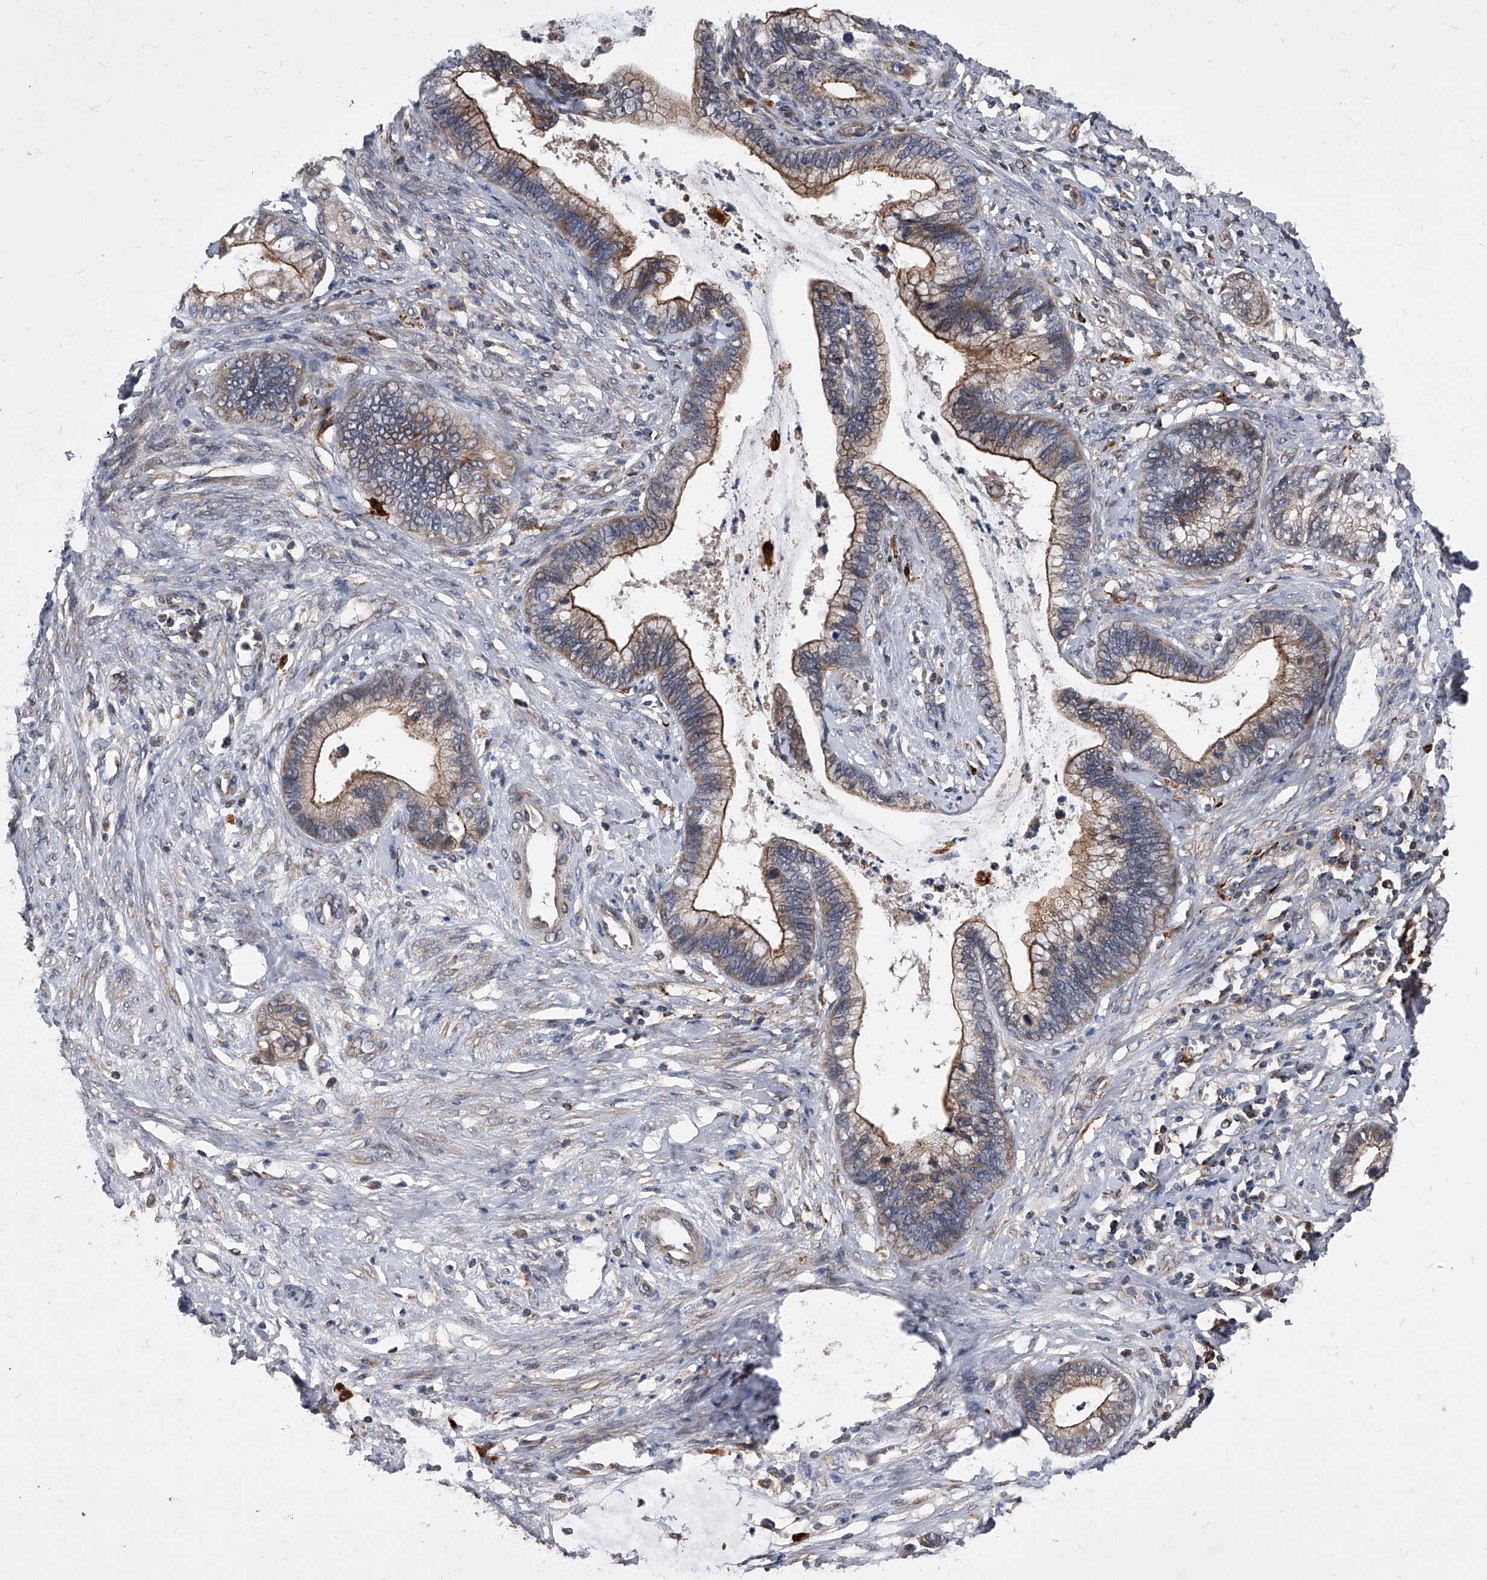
{"staining": {"intensity": "moderate", "quantity": ">75%", "location": "cytoplasmic/membranous"}, "tissue": "cervical cancer", "cell_type": "Tumor cells", "image_type": "cancer", "snomed": [{"axis": "morphology", "description": "Adenocarcinoma, NOS"}, {"axis": "topography", "description": "Cervix"}], "caption": "Moderate cytoplasmic/membranous protein positivity is seen in approximately >75% of tumor cells in adenocarcinoma (cervical). (DAB (3,3'-diaminobenzidine) = brown stain, brightfield microscopy at high magnification).", "gene": "SOBP", "patient": {"sex": "female", "age": 44}}